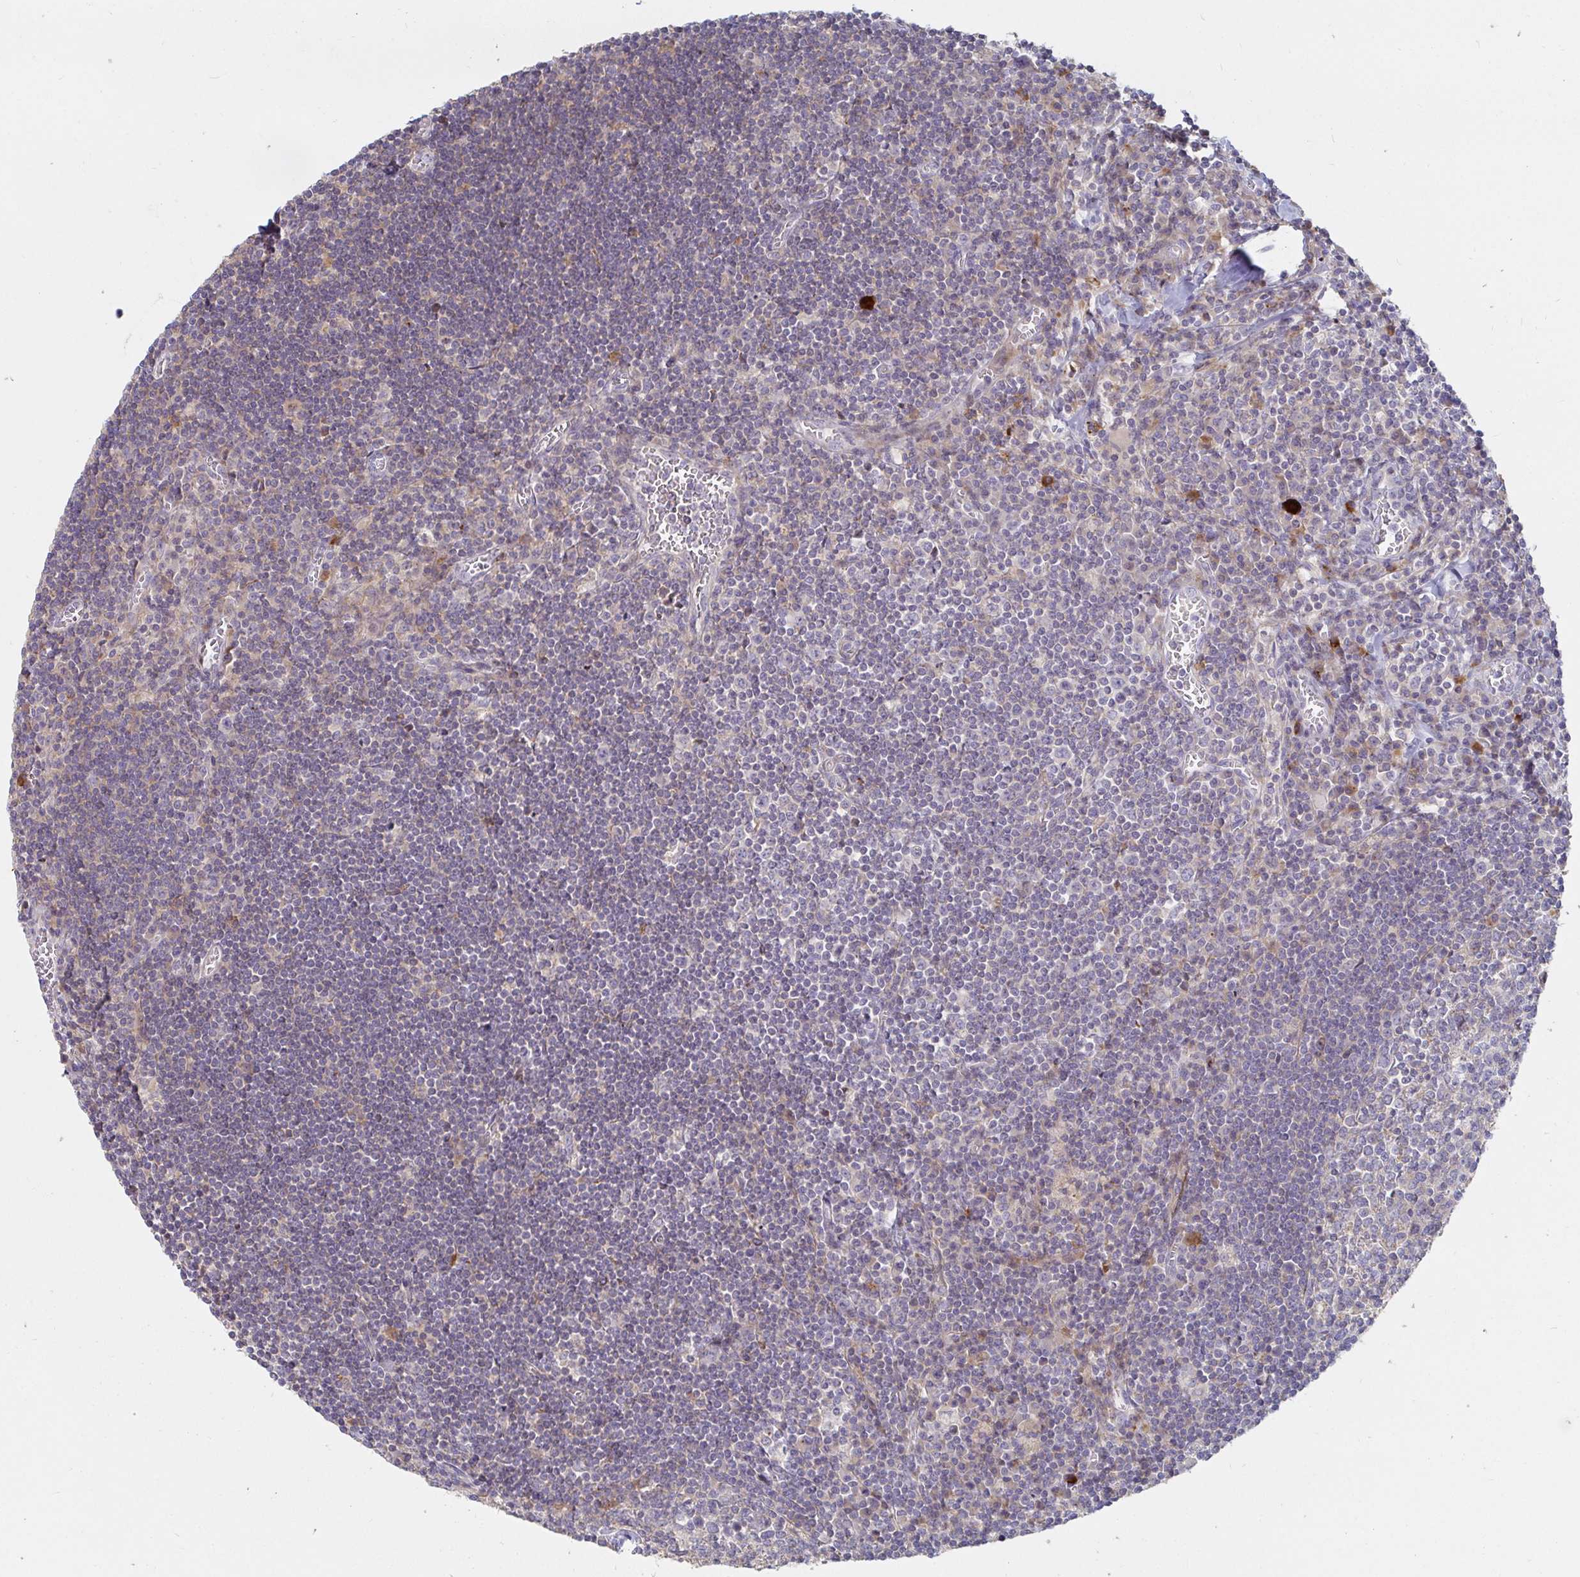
{"staining": {"intensity": "negative", "quantity": "none", "location": "none"}, "tissue": "lymph node", "cell_type": "Germinal center cells", "image_type": "normal", "snomed": [{"axis": "morphology", "description": "Normal tissue, NOS"}, {"axis": "topography", "description": "Lymph node"}], "caption": "Immunohistochemistry (IHC) histopathology image of normal lymph node: human lymph node stained with DAB (3,3'-diaminobenzidine) demonstrates no significant protein staining in germinal center cells.", "gene": "SSH2", "patient": {"sex": "male", "age": 67}}